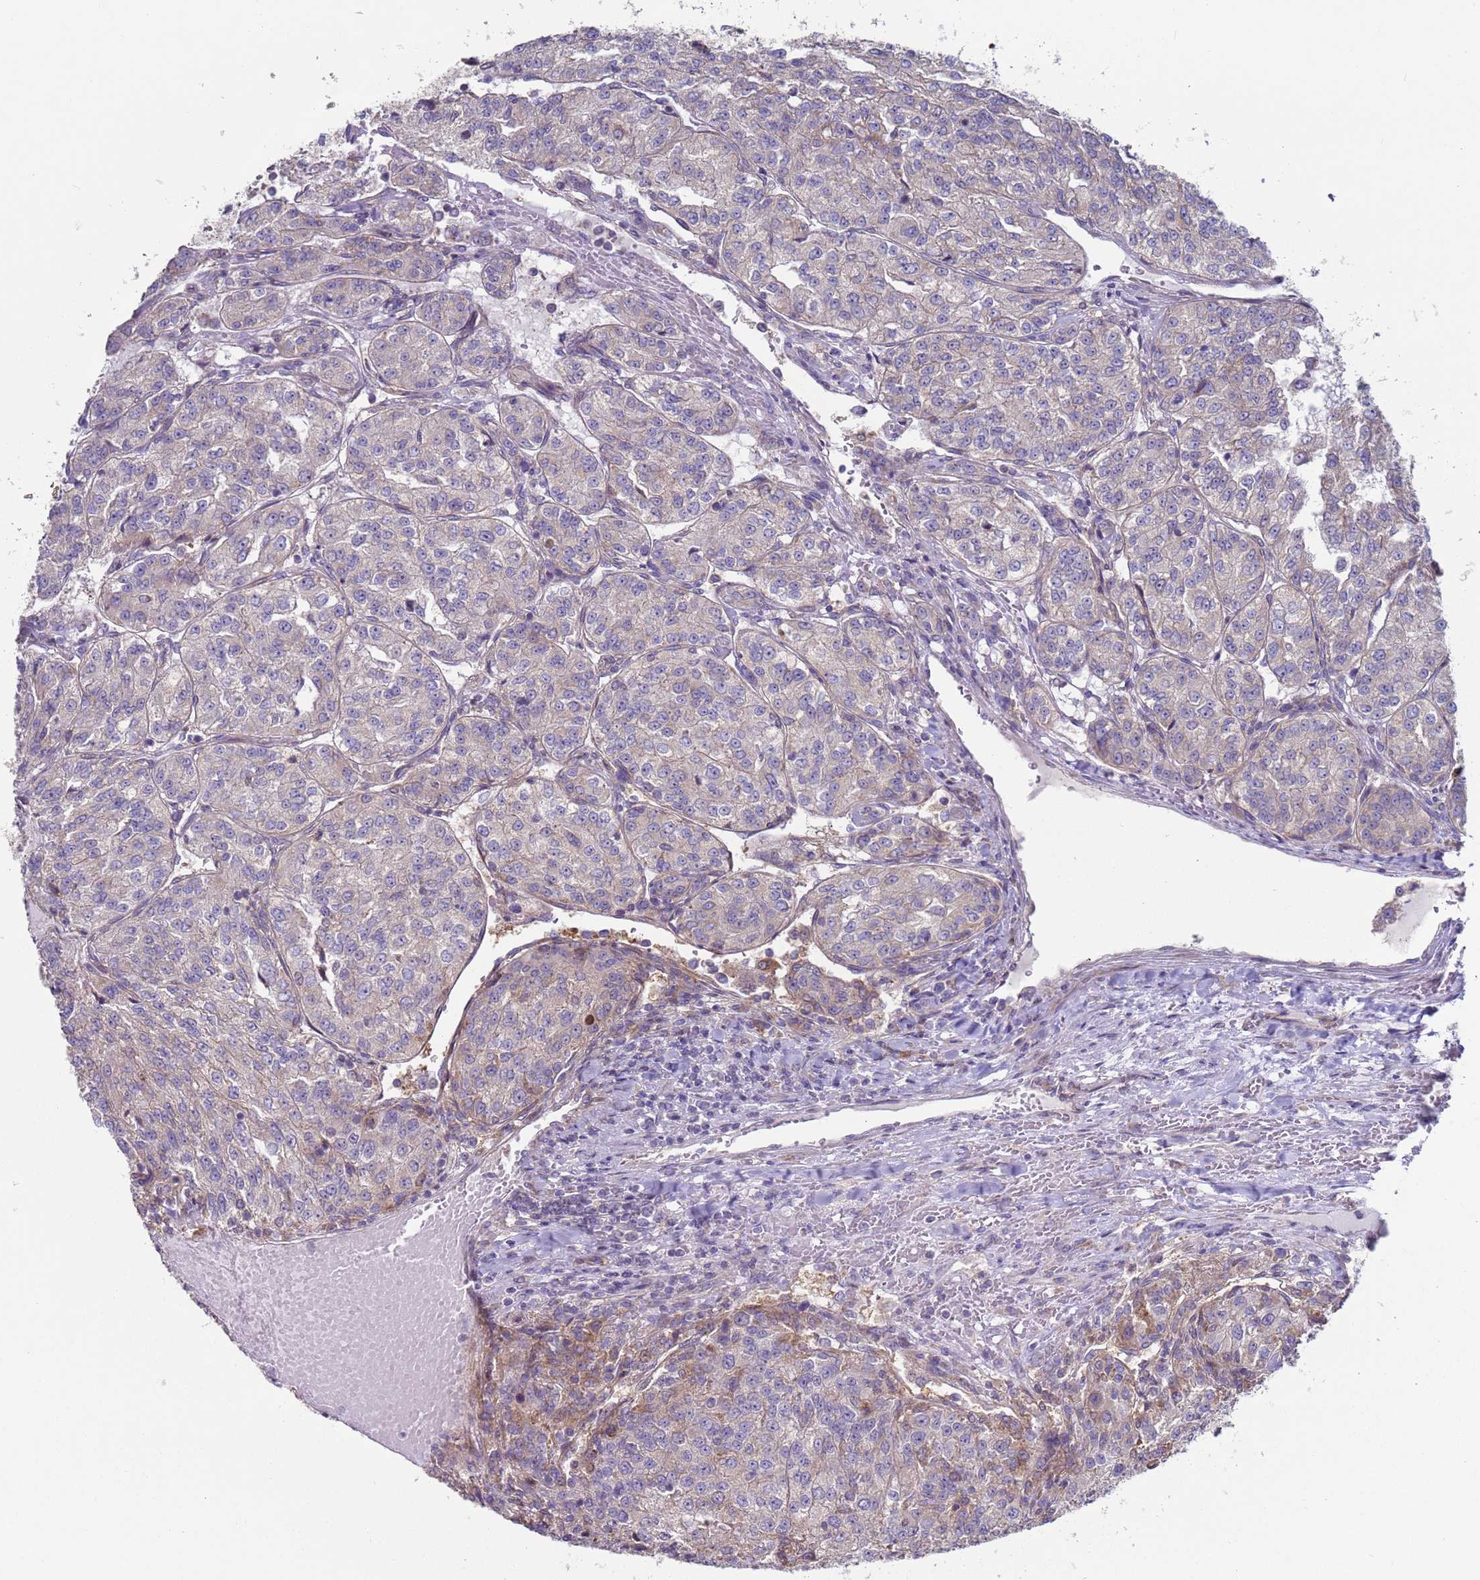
{"staining": {"intensity": "negative", "quantity": "none", "location": "none"}, "tissue": "renal cancer", "cell_type": "Tumor cells", "image_type": "cancer", "snomed": [{"axis": "morphology", "description": "Adenocarcinoma, NOS"}, {"axis": "topography", "description": "Kidney"}], "caption": "IHC photomicrograph of neoplastic tissue: human renal cancer (adenocarcinoma) stained with DAB (3,3'-diaminobenzidine) shows no significant protein expression in tumor cells. (DAB (3,3'-diaminobenzidine) IHC with hematoxylin counter stain).", "gene": "DIP2B", "patient": {"sex": "female", "age": 63}}